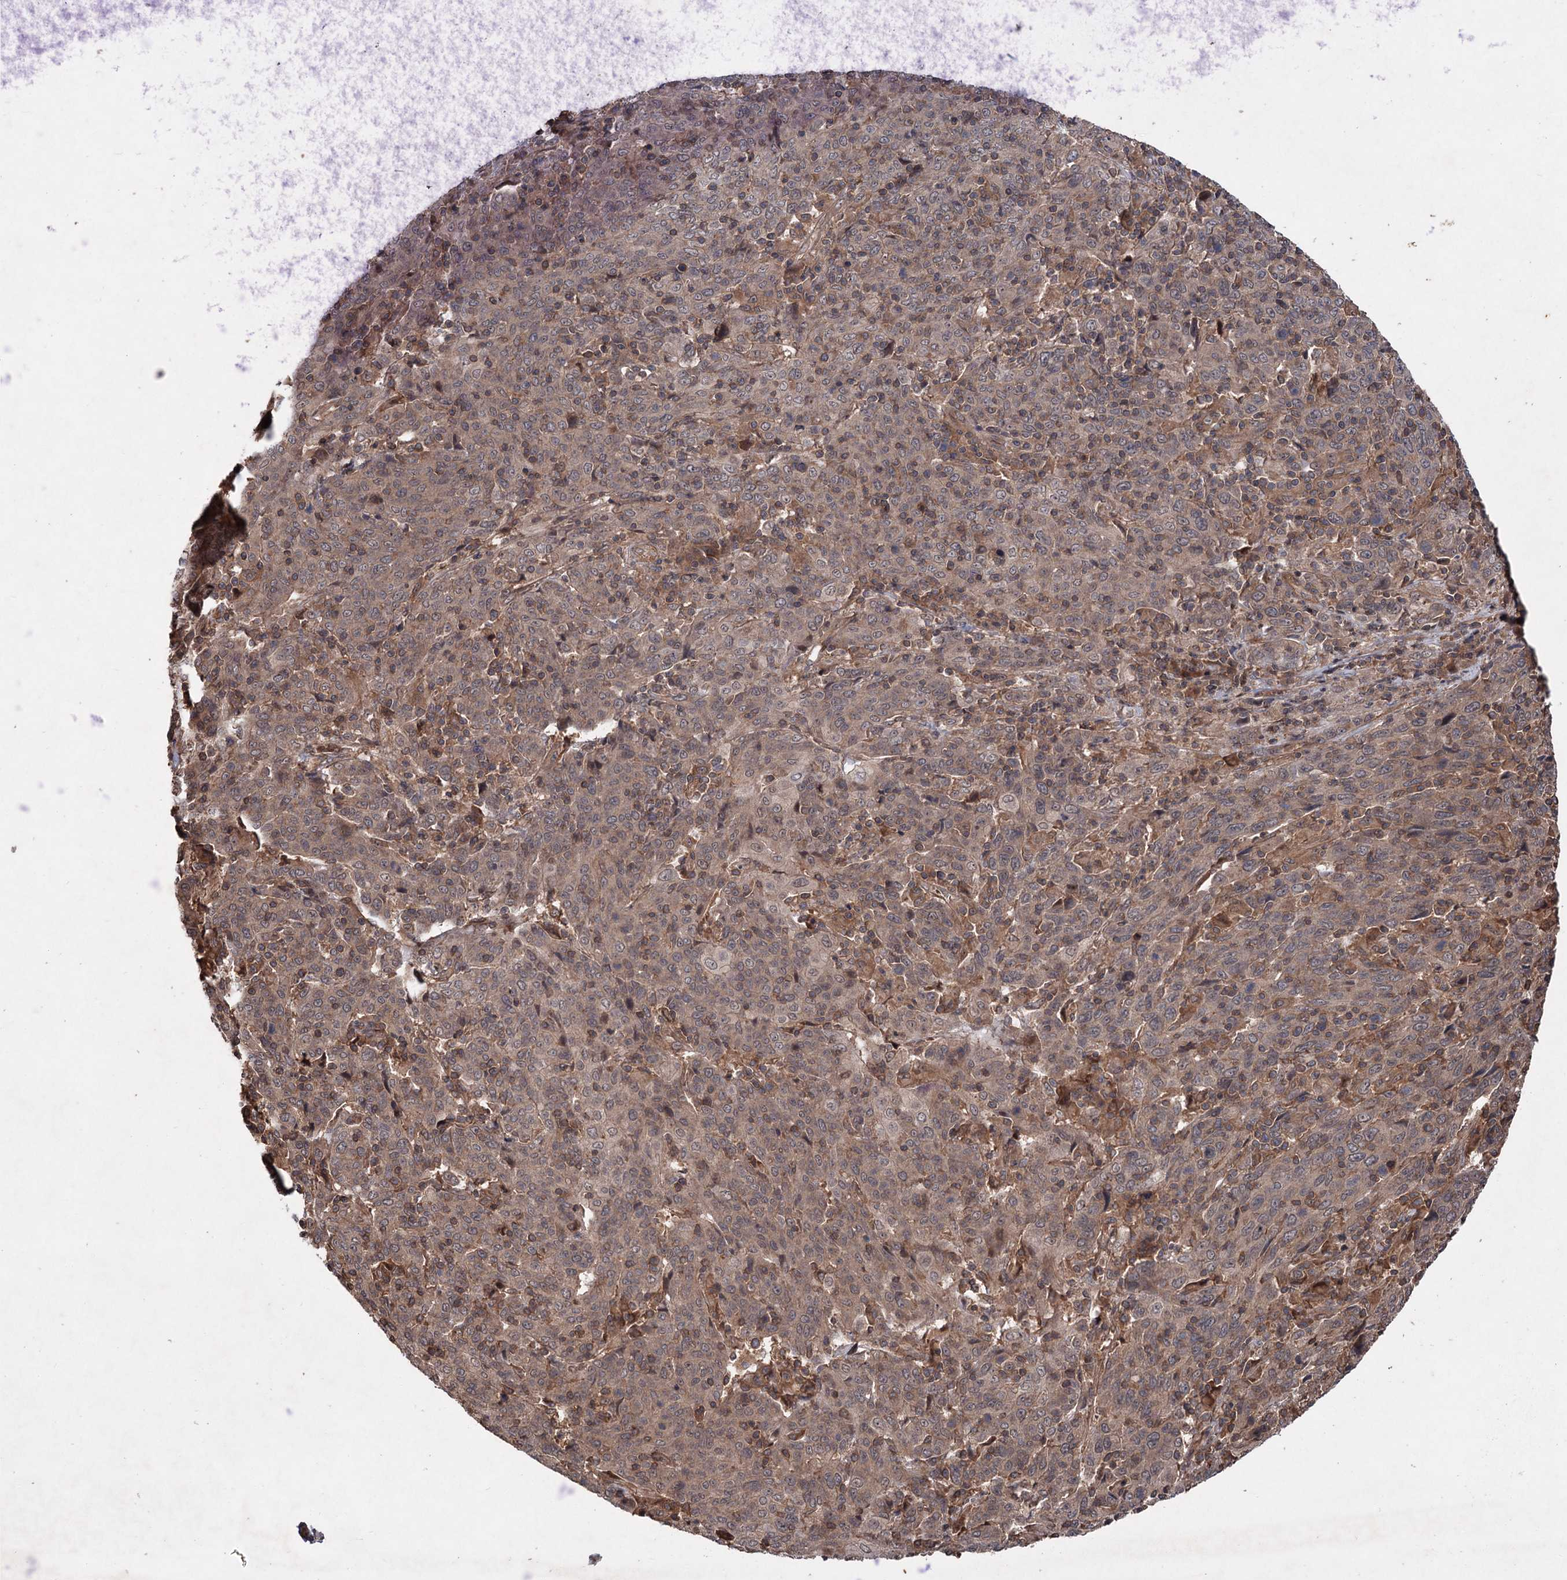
{"staining": {"intensity": "weak", "quantity": ">75%", "location": "cytoplasmic/membranous"}, "tissue": "cervical cancer", "cell_type": "Tumor cells", "image_type": "cancer", "snomed": [{"axis": "morphology", "description": "Squamous cell carcinoma, NOS"}, {"axis": "topography", "description": "Cervix"}], "caption": "The micrograph demonstrates staining of squamous cell carcinoma (cervical), revealing weak cytoplasmic/membranous protein staining (brown color) within tumor cells.", "gene": "ADK", "patient": {"sex": "female", "age": 67}}